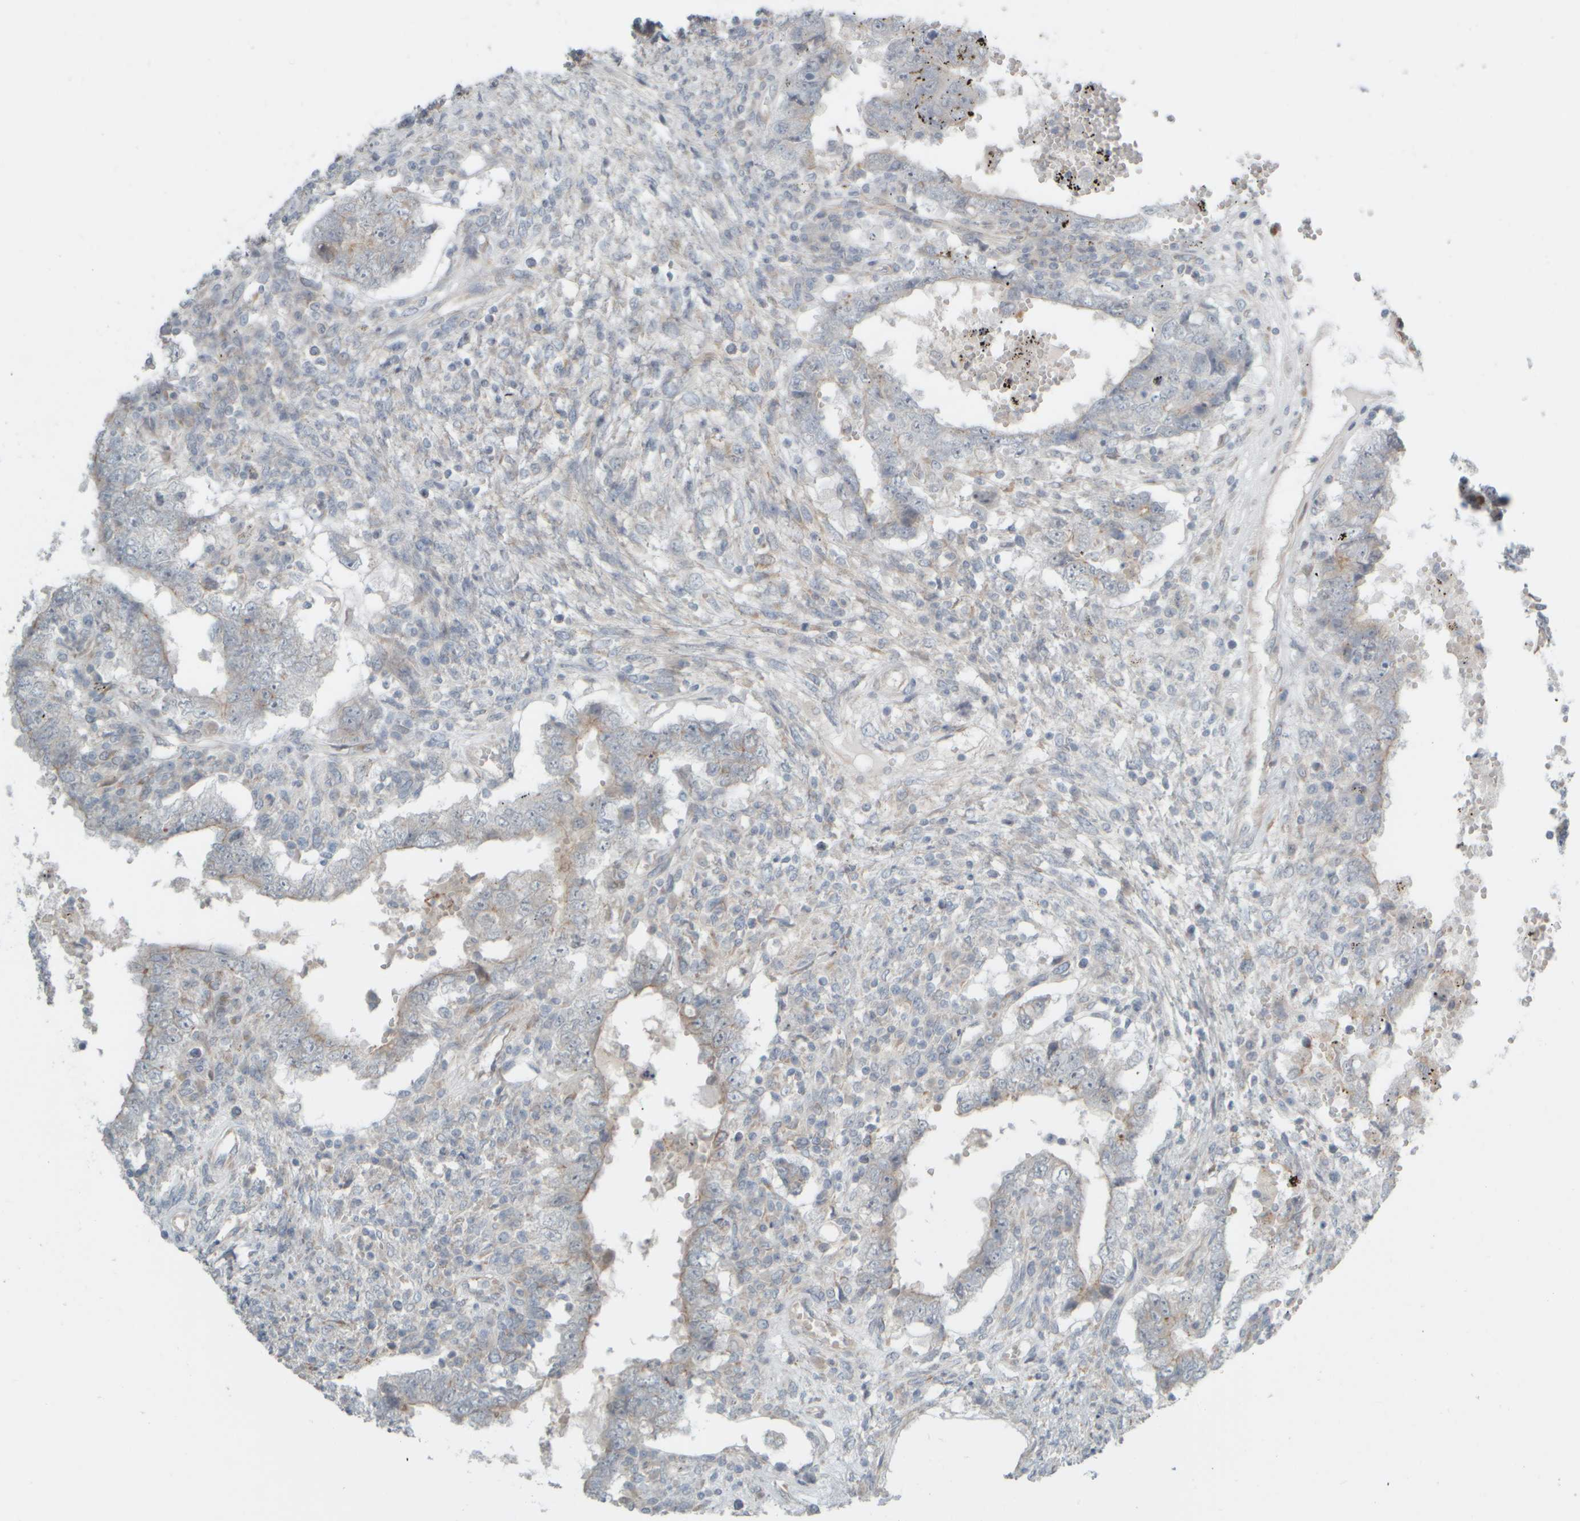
{"staining": {"intensity": "weak", "quantity": "<25%", "location": "cytoplasmic/membranous"}, "tissue": "testis cancer", "cell_type": "Tumor cells", "image_type": "cancer", "snomed": [{"axis": "morphology", "description": "Carcinoma, Embryonal, NOS"}, {"axis": "topography", "description": "Testis"}], "caption": "Immunohistochemistry (IHC) of testis cancer reveals no positivity in tumor cells.", "gene": "HGS", "patient": {"sex": "male", "age": 26}}